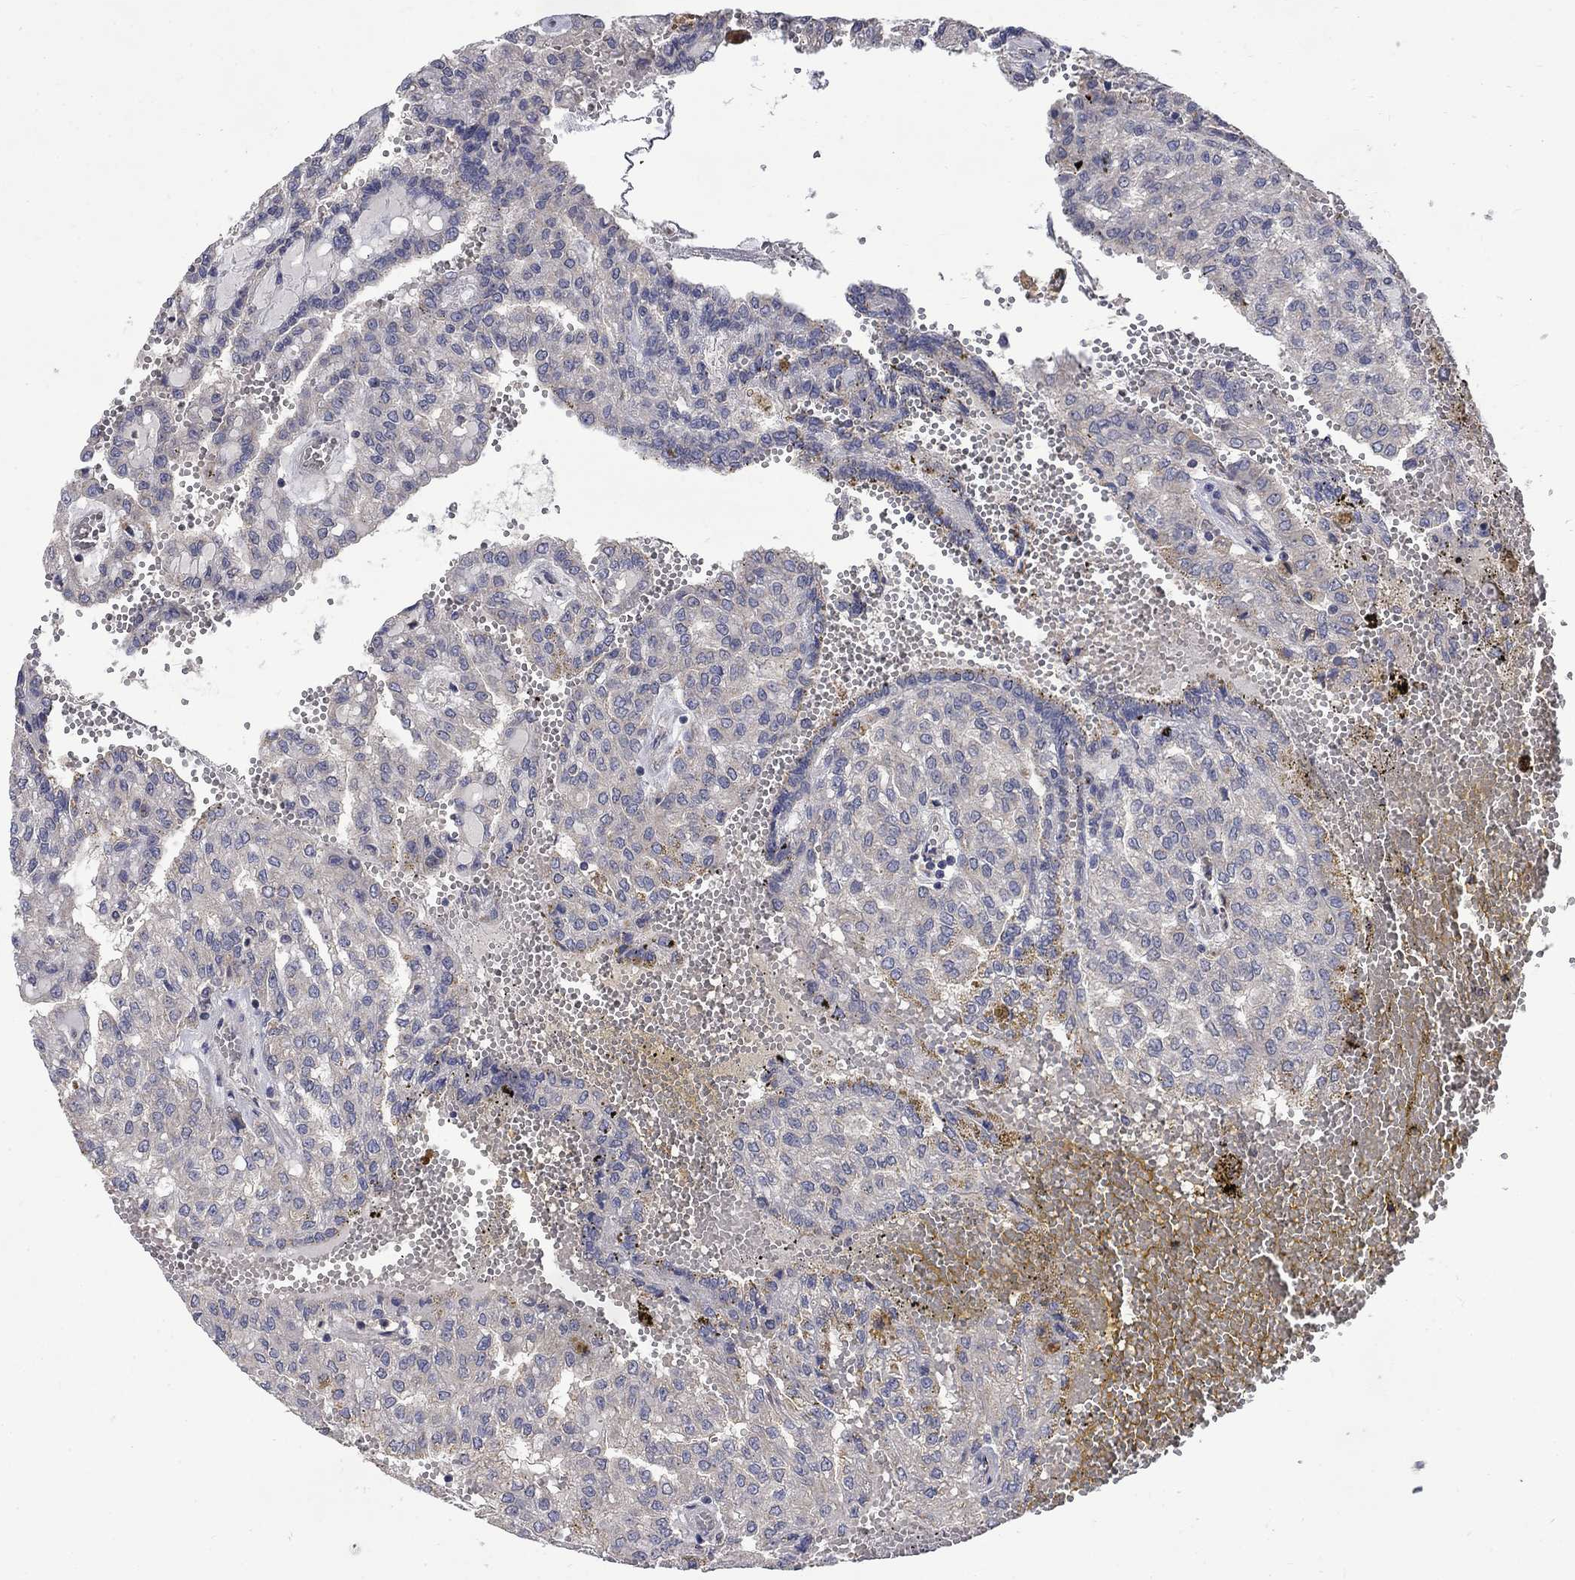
{"staining": {"intensity": "negative", "quantity": "none", "location": "none"}, "tissue": "renal cancer", "cell_type": "Tumor cells", "image_type": "cancer", "snomed": [{"axis": "morphology", "description": "Adenocarcinoma, NOS"}, {"axis": "topography", "description": "Kidney"}], "caption": "Histopathology image shows no protein expression in tumor cells of renal cancer (adenocarcinoma) tissue.", "gene": "HSPA12A", "patient": {"sex": "male", "age": 63}}